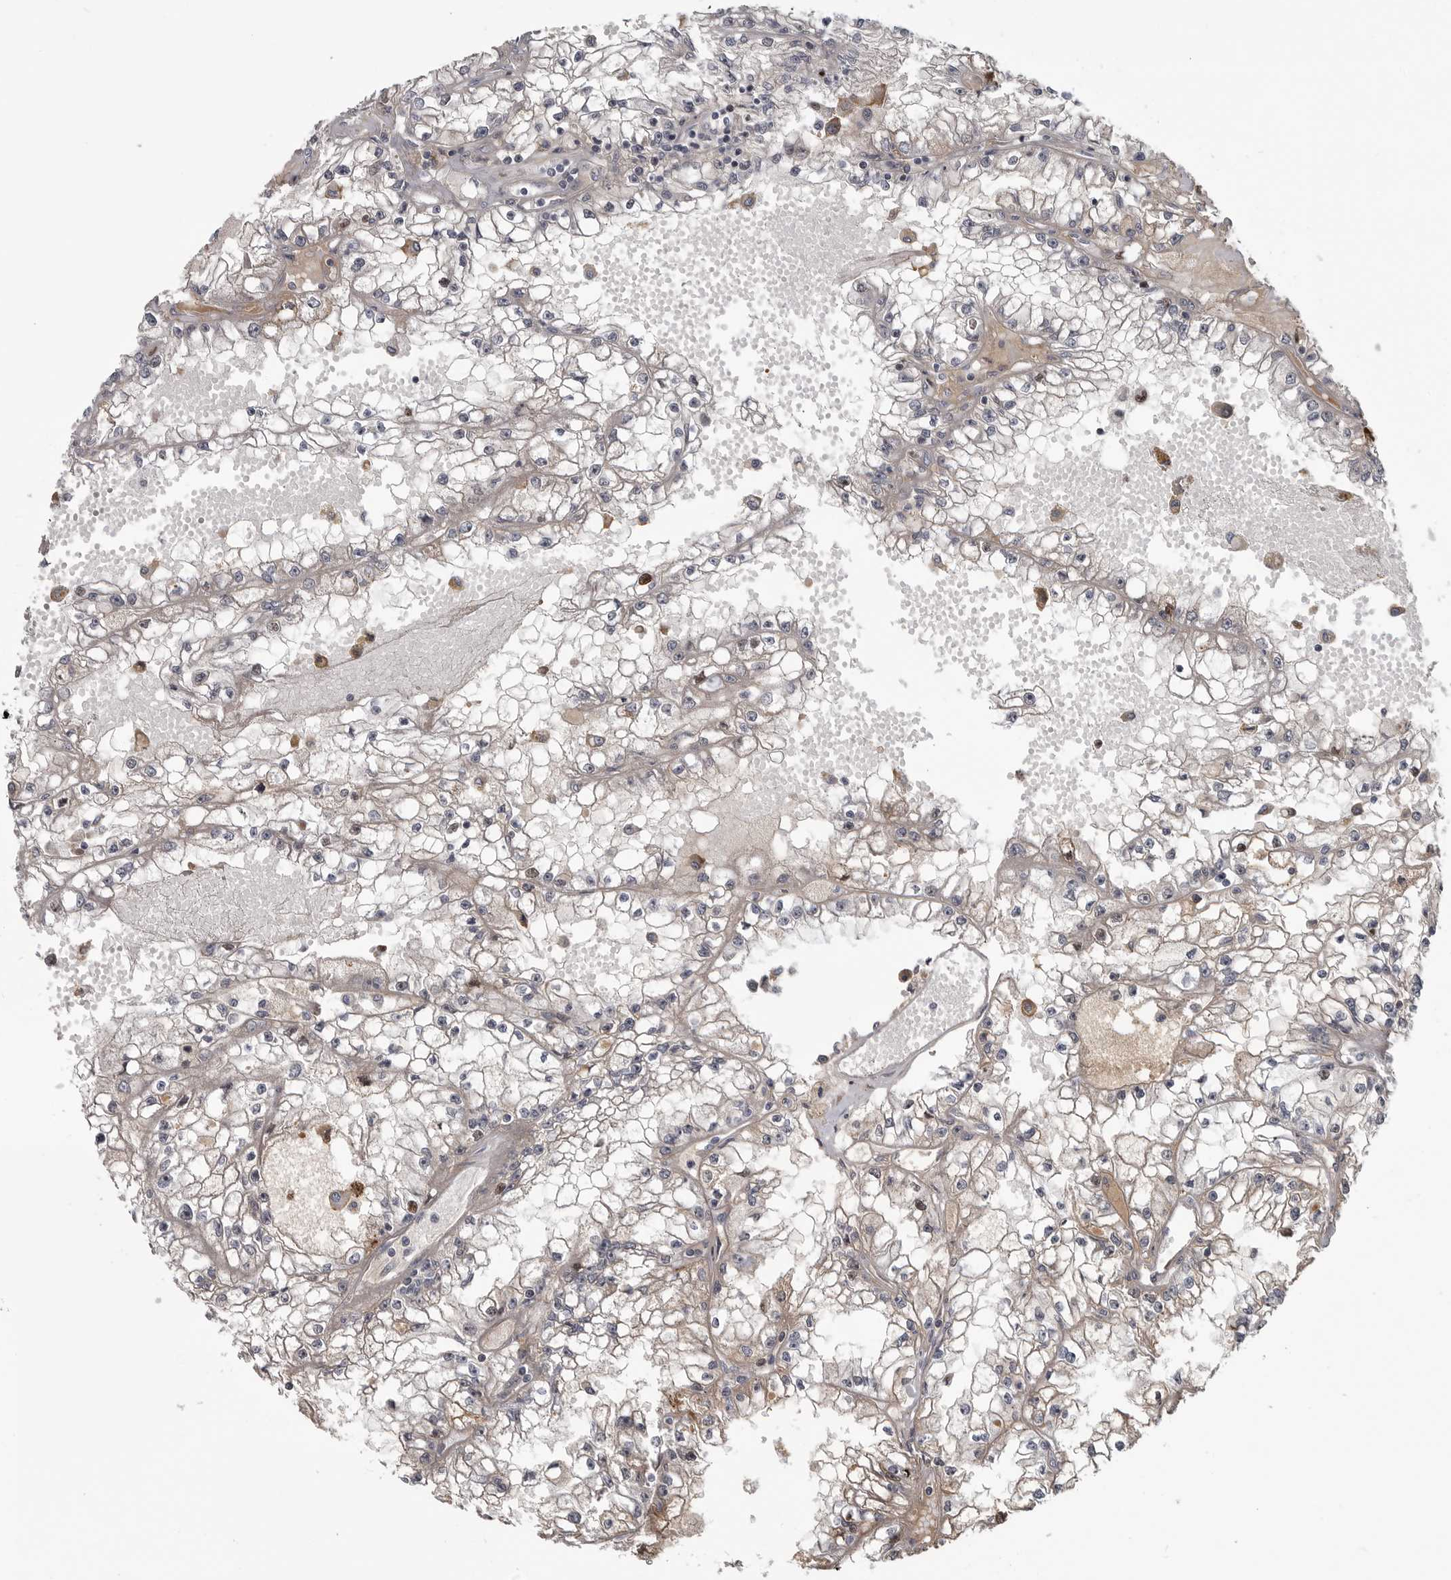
{"staining": {"intensity": "negative", "quantity": "none", "location": "none"}, "tissue": "renal cancer", "cell_type": "Tumor cells", "image_type": "cancer", "snomed": [{"axis": "morphology", "description": "Adenocarcinoma, NOS"}, {"axis": "topography", "description": "Kidney"}], "caption": "Tumor cells are negative for protein expression in human adenocarcinoma (renal).", "gene": "ZNF277", "patient": {"sex": "male", "age": 56}}